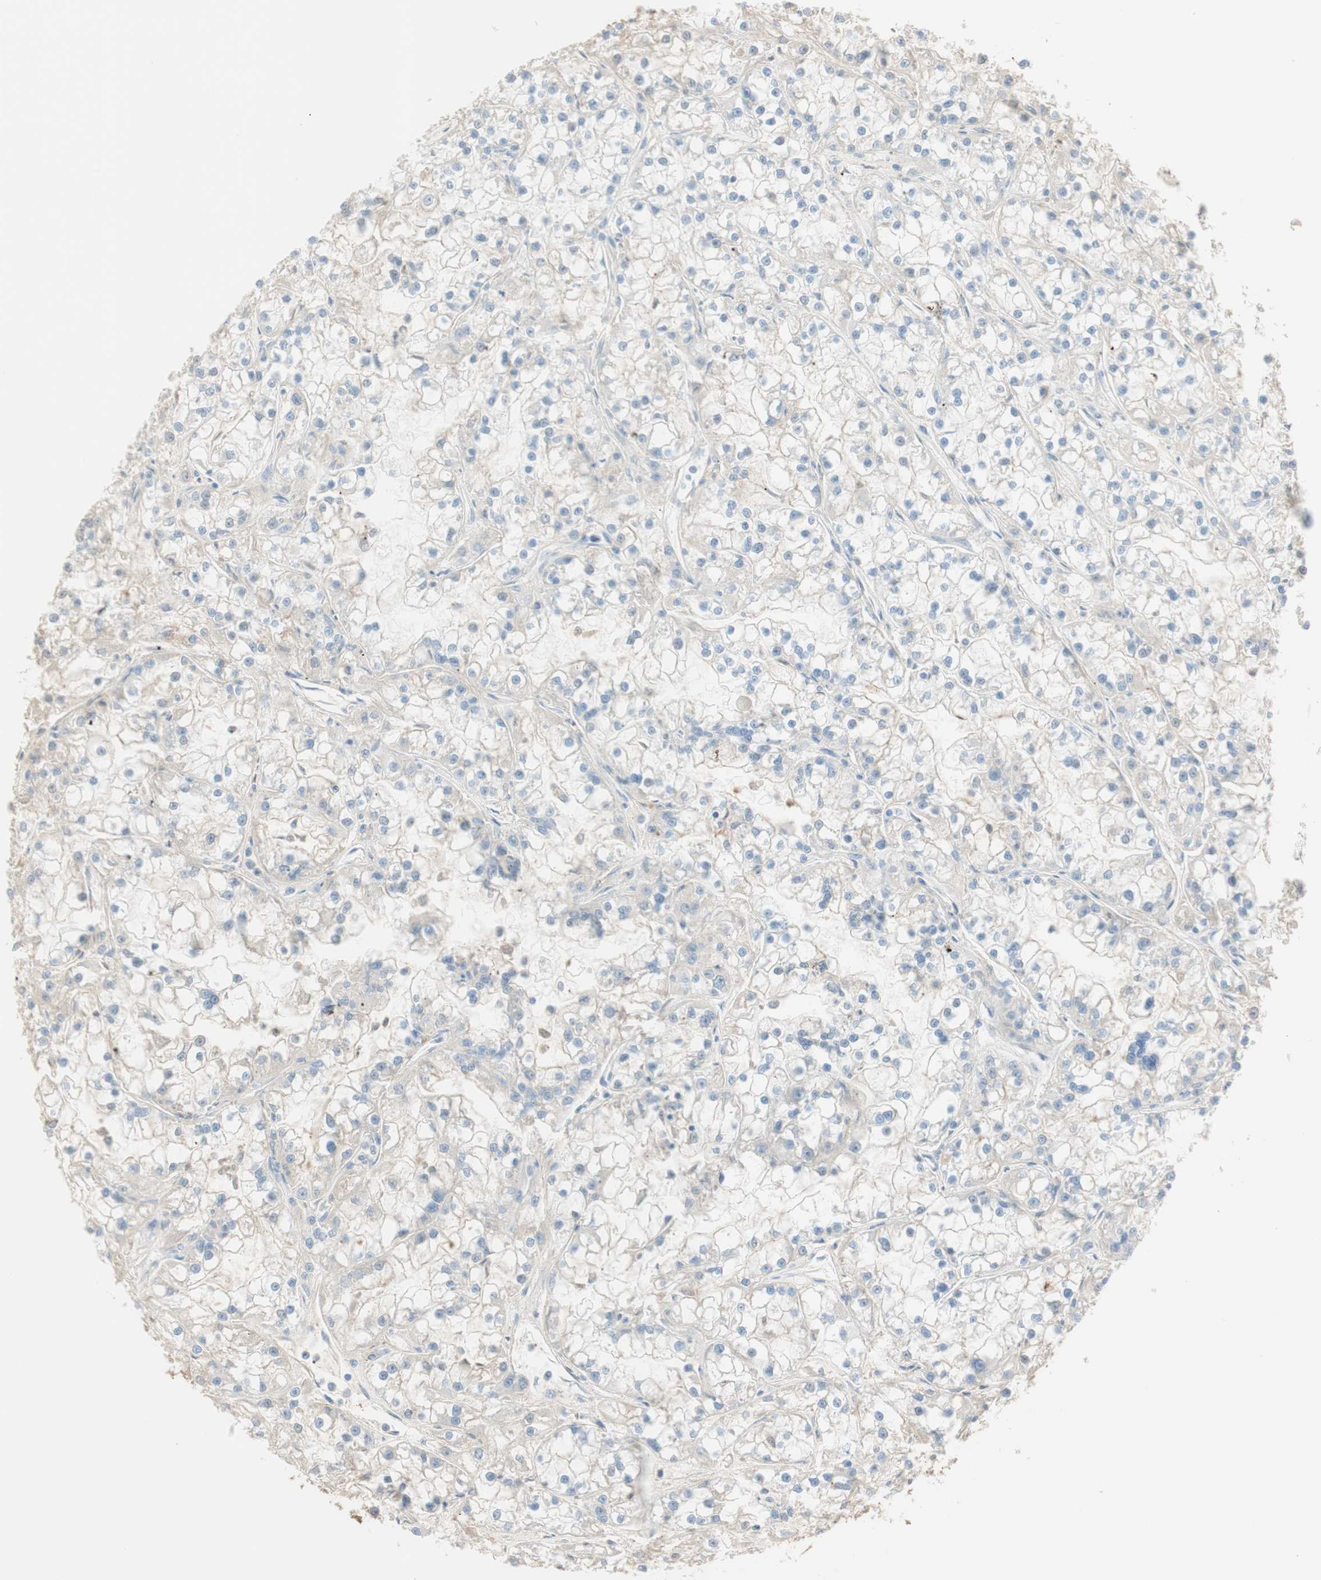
{"staining": {"intensity": "negative", "quantity": "none", "location": "none"}, "tissue": "renal cancer", "cell_type": "Tumor cells", "image_type": "cancer", "snomed": [{"axis": "morphology", "description": "Adenocarcinoma, NOS"}, {"axis": "topography", "description": "Kidney"}], "caption": "This is an immunohistochemistry (IHC) image of human renal adenocarcinoma. There is no expression in tumor cells.", "gene": "KNG1", "patient": {"sex": "female", "age": 52}}